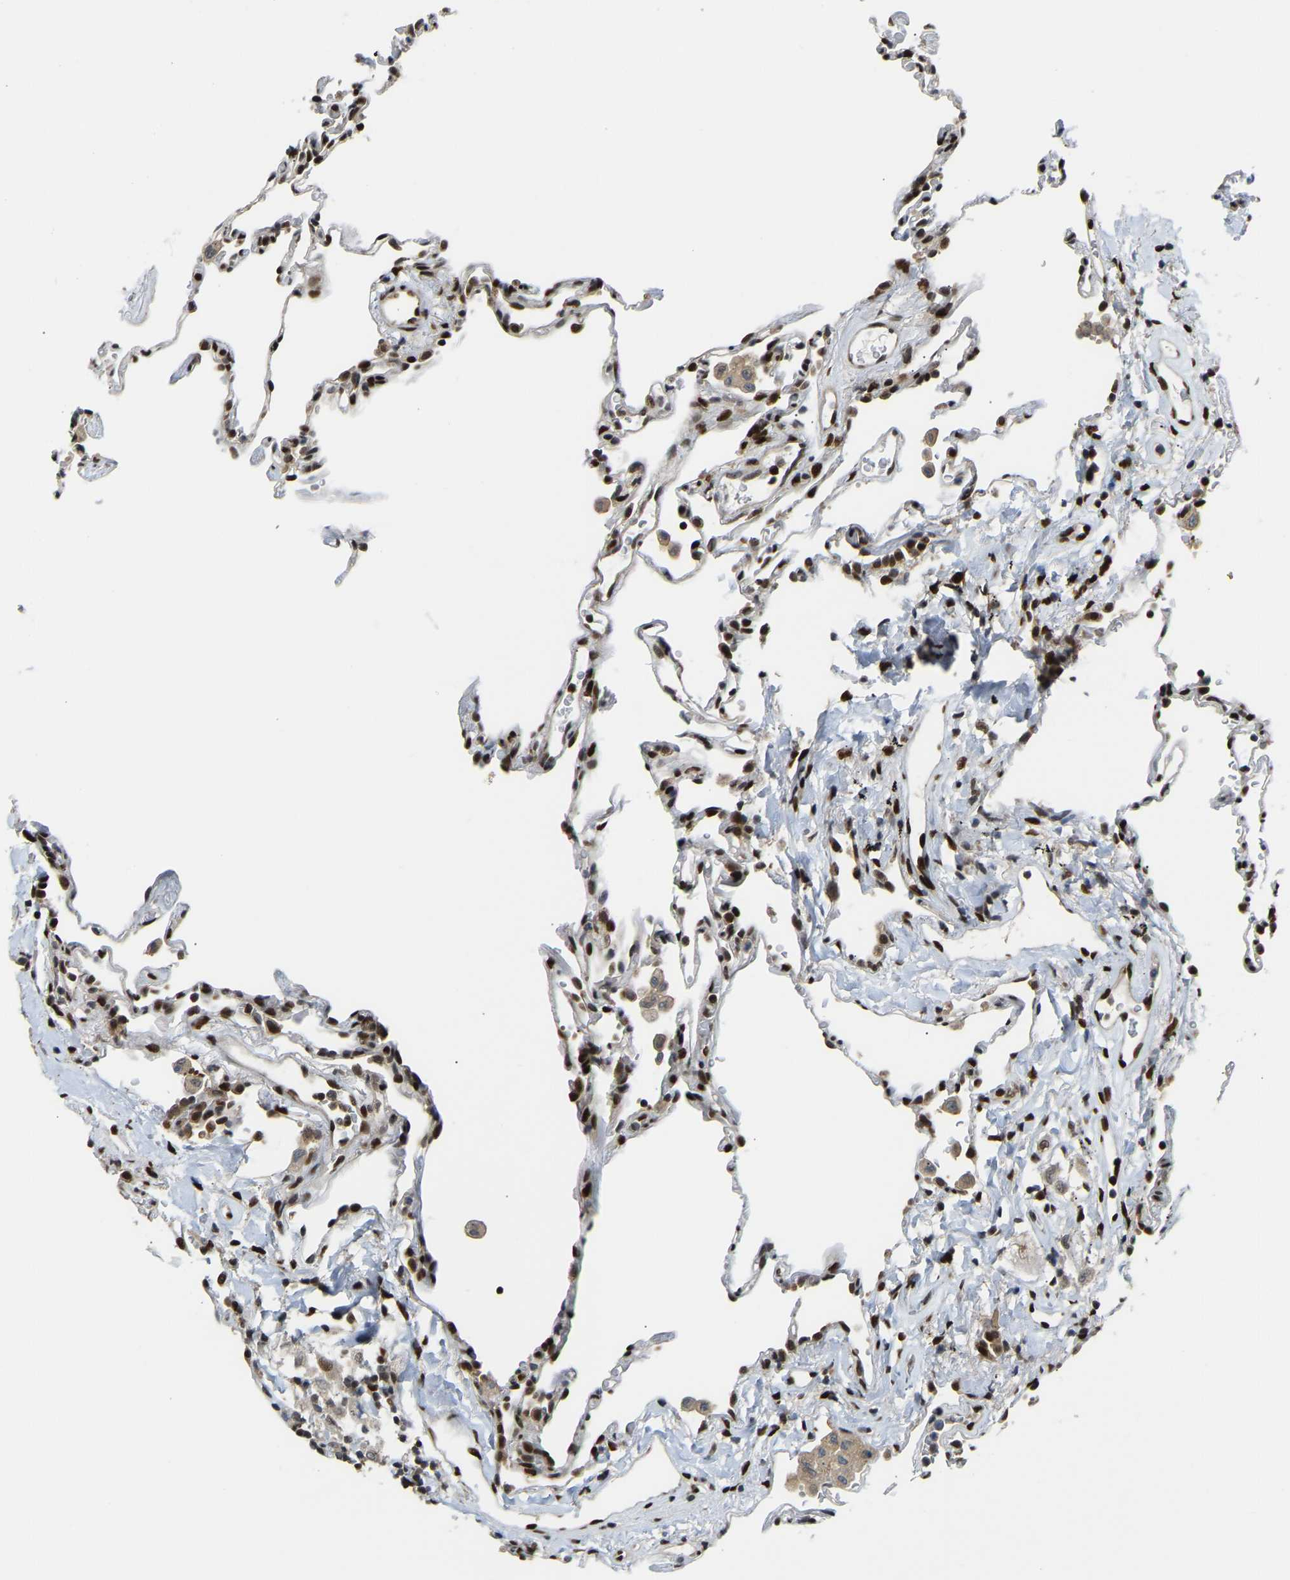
{"staining": {"intensity": "moderate", "quantity": ">75%", "location": "nuclear"}, "tissue": "lung", "cell_type": "Alveolar cells", "image_type": "normal", "snomed": [{"axis": "morphology", "description": "Normal tissue, NOS"}, {"axis": "topography", "description": "Lung"}], "caption": "Immunohistochemical staining of unremarkable lung exhibits moderate nuclear protein expression in about >75% of alveolar cells. Immunohistochemistry stains the protein of interest in brown and the nuclei are stained blue.", "gene": "SSBP2", "patient": {"sex": "male", "age": 59}}